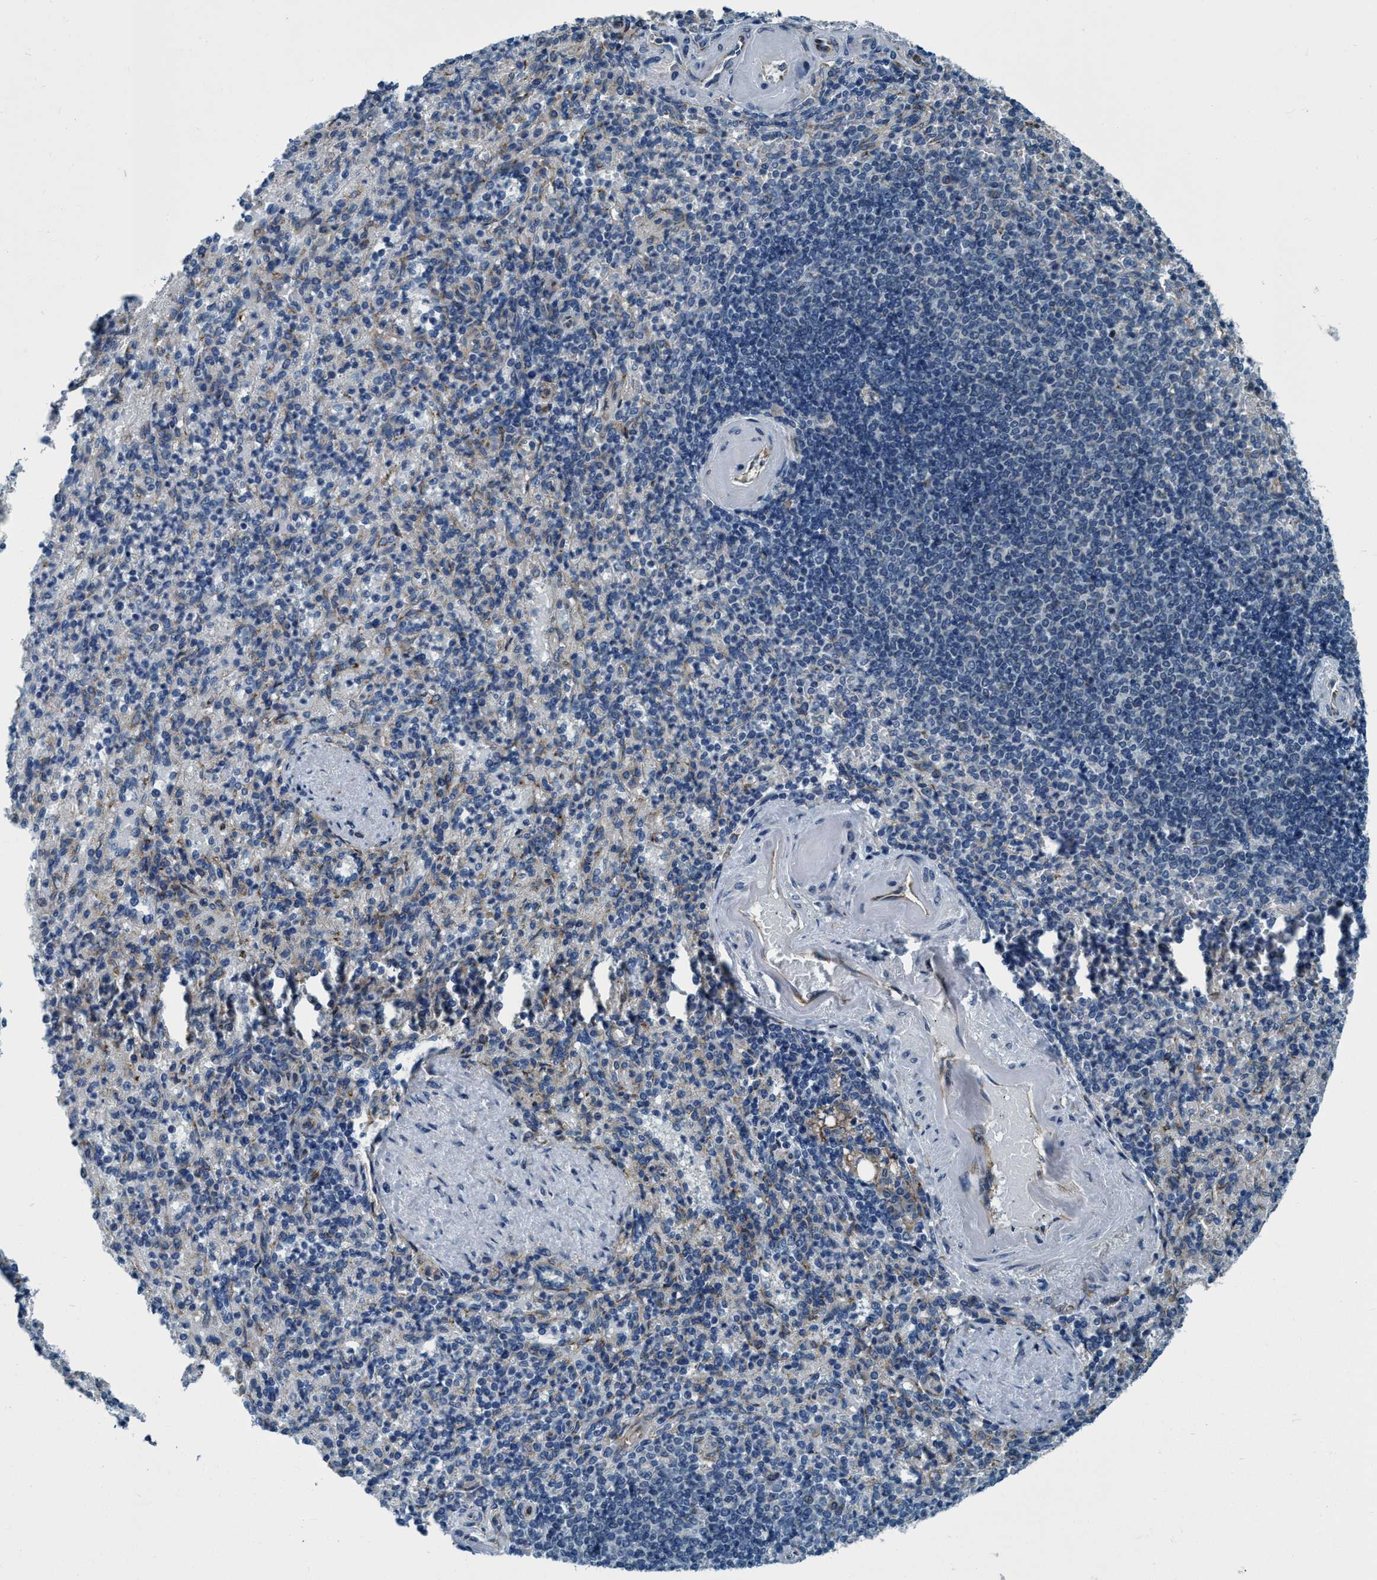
{"staining": {"intensity": "weak", "quantity": "<25%", "location": "cytoplasmic/membranous"}, "tissue": "spleen", "cell_type": "Cells in red pulp", "image_type": "normal", "snomed": [{"axis": "morphology", "description": "Normal tissue, NOS"}, {"axis": "topography", "description": "Spleen"}], "caption": "Immunohistochemical staining of normal human spleen exhibits no significant staining in cells in red pulp. (DAB immunohistochemistry (IHC) visualized using brightfield microscopy, high magnification).", "gene": "ARMC9", "patient": {"sex": "female", "age": 74}}